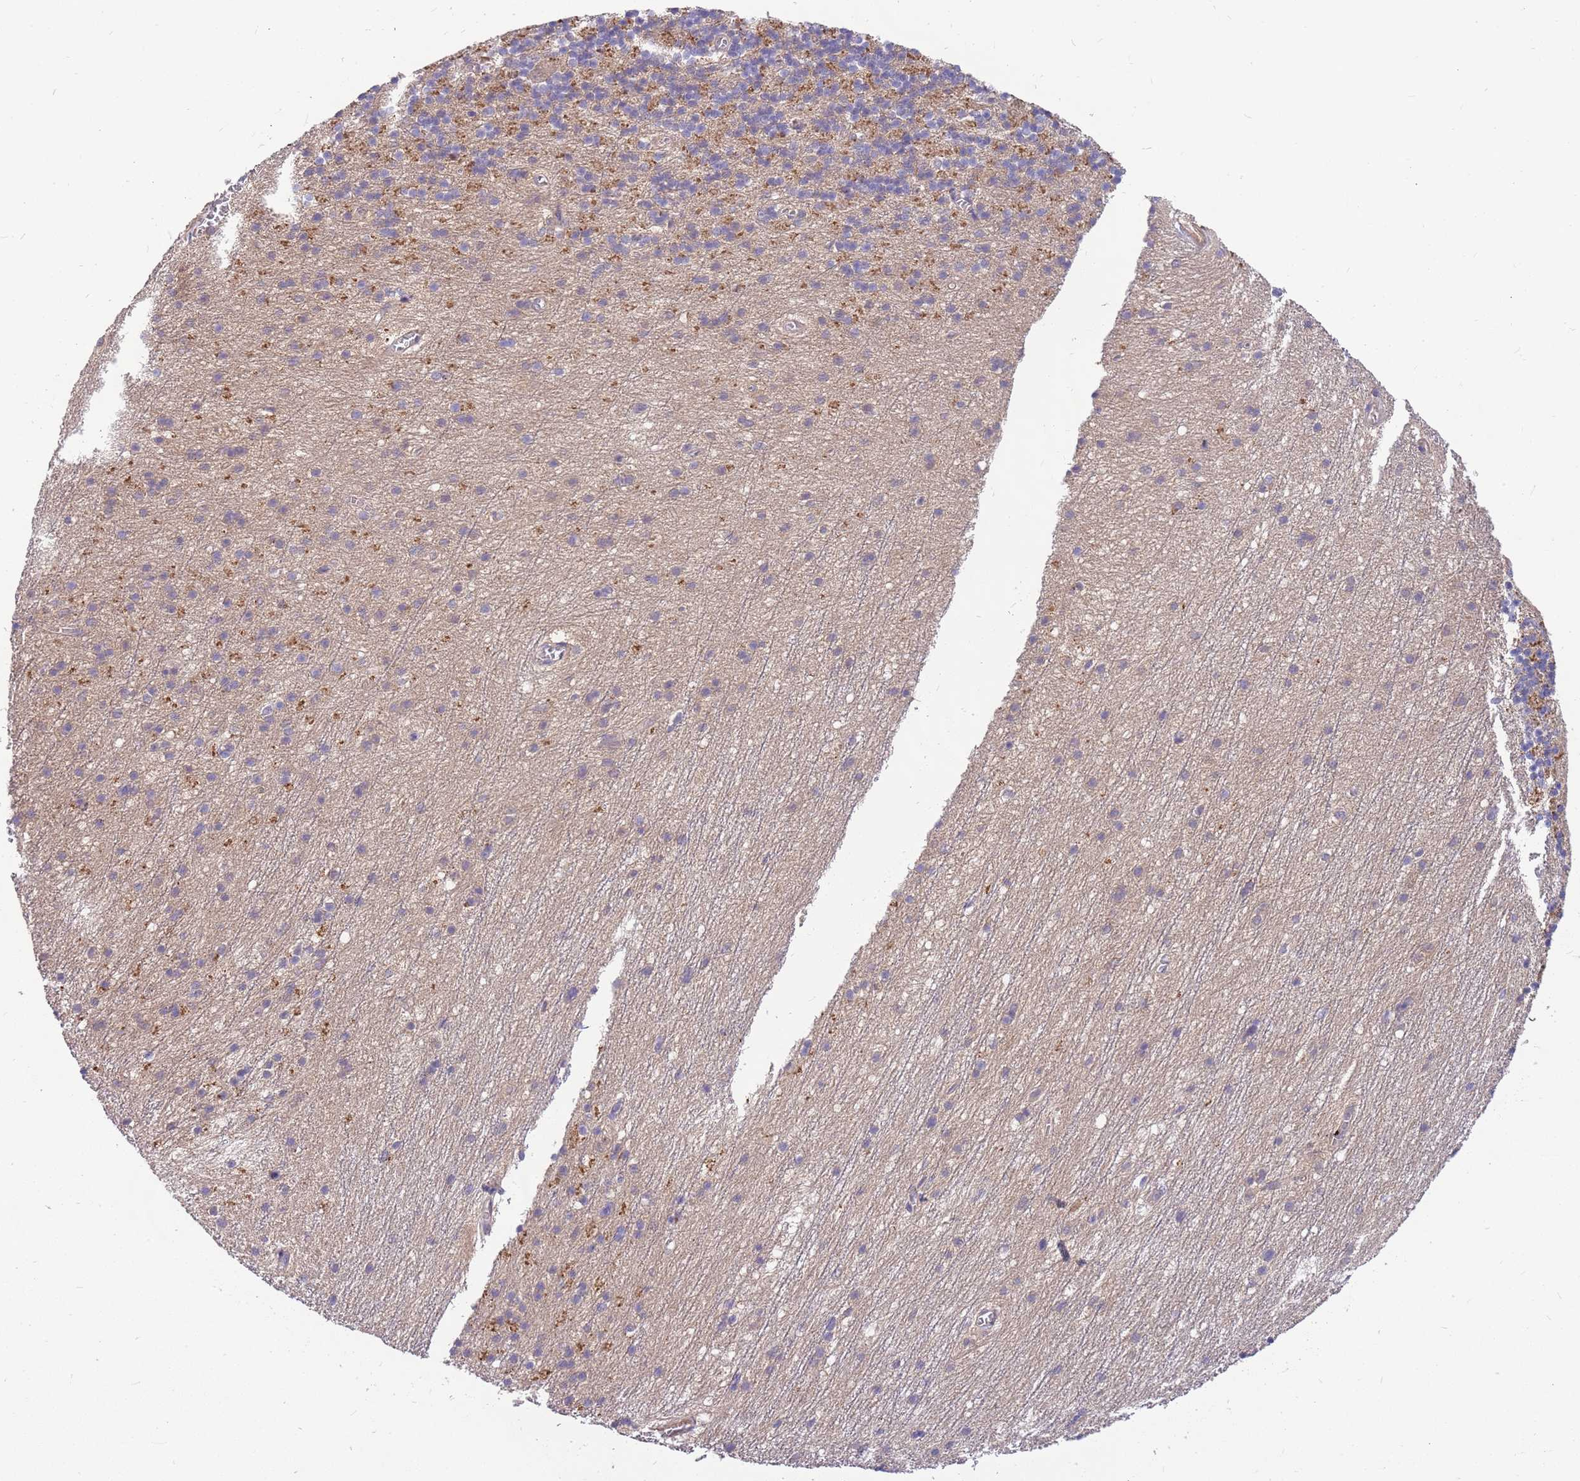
{"staining": {"intensity": "negative", "quantity": "none", "location": "none"}, "tissue": "cerebellum", "cell_type": "Cells in granular layer", "image_type": "normal", "snomed": [{"axis": "morphology", "description": "Normal tissue, NOS"}, {"axis": "topography", "description": "Cerebellum"}], "caption": "Immunohistochemistry (IHC) micrograph of unremarkable cerebellum stained for a protein (brown), which exhibits no expression in cells in granular layer.", "gene": "MVD", "patient": {"sex": "male", "age": 54}}